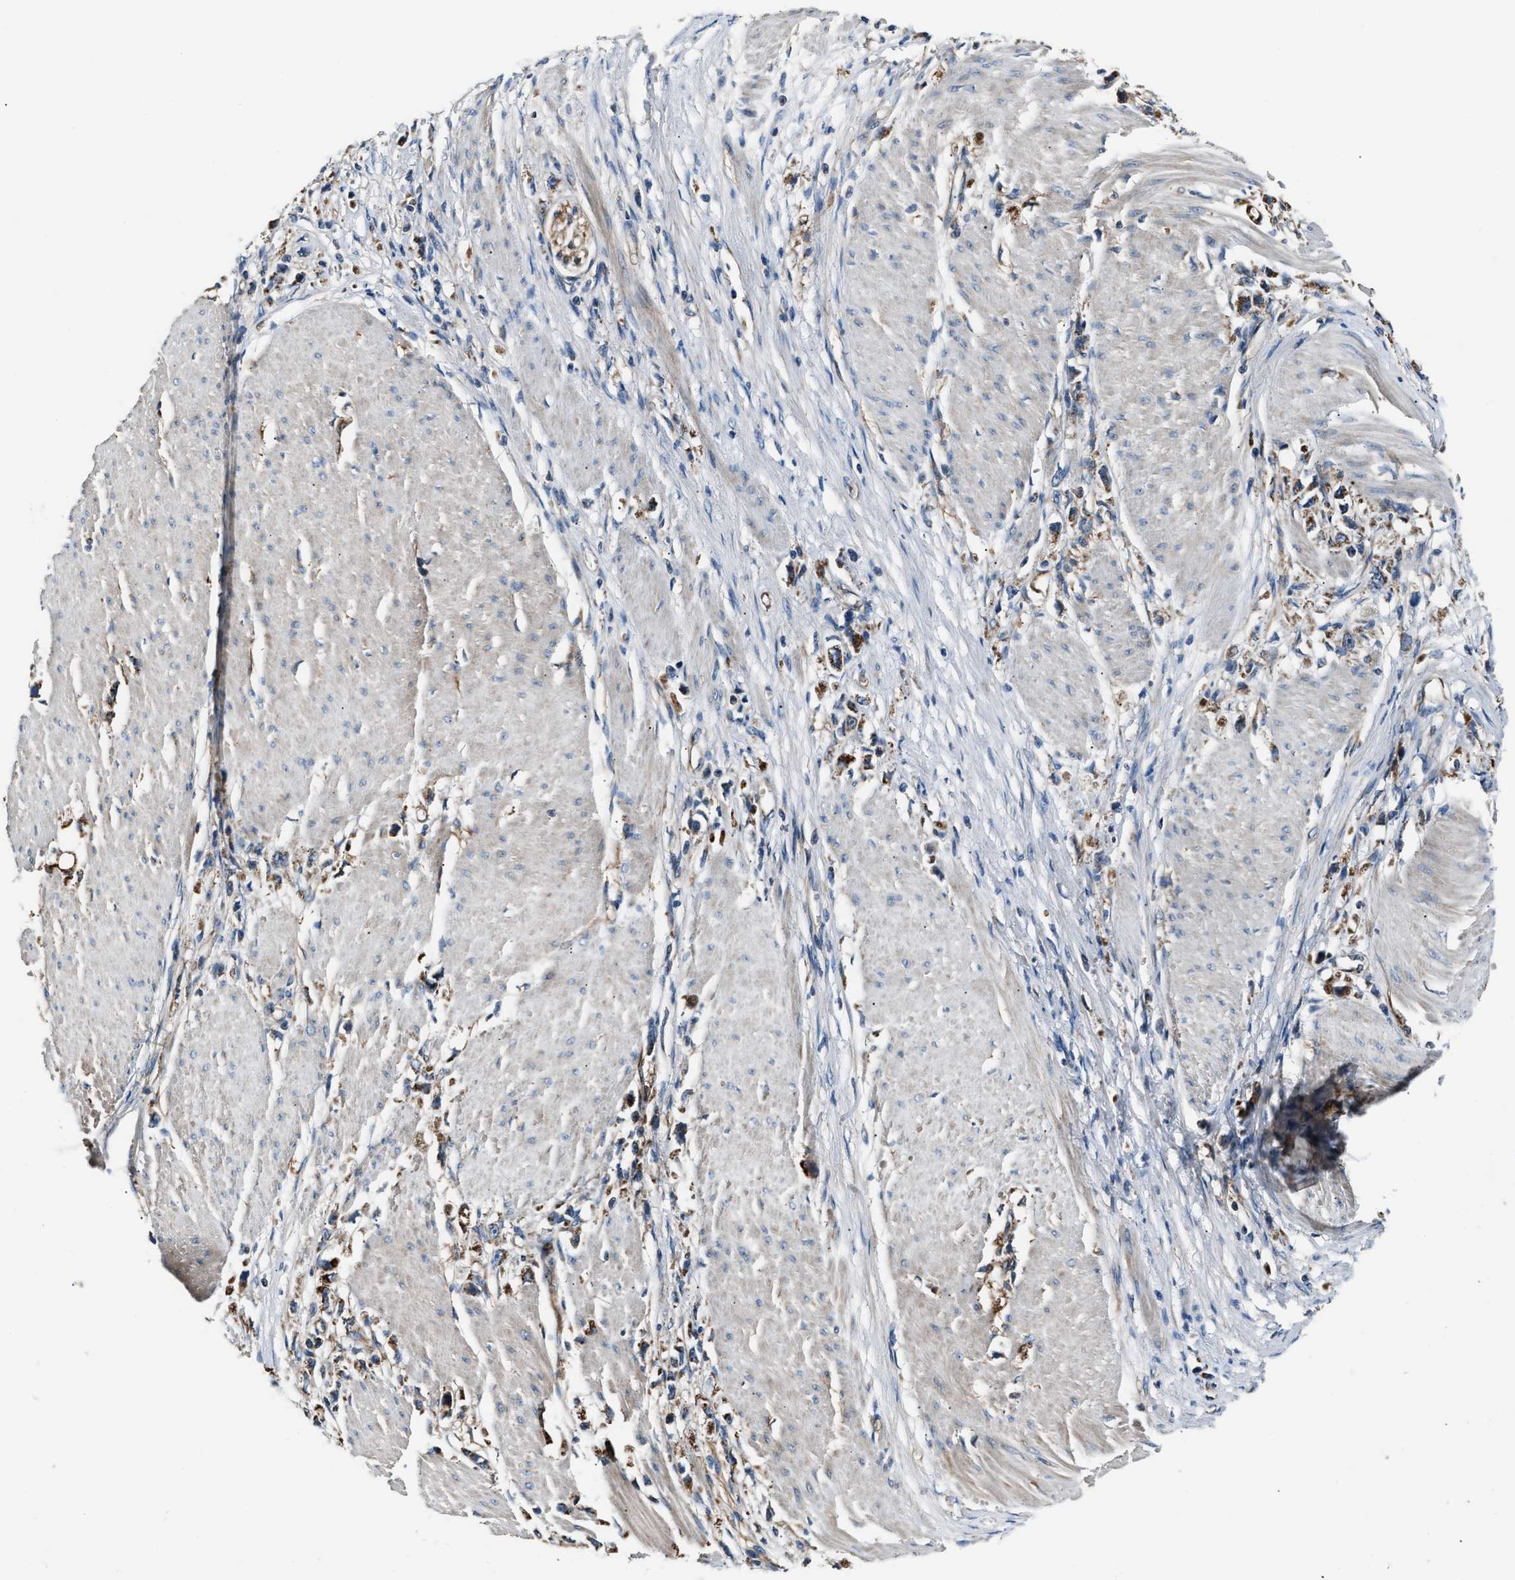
{"staining": {"intensity": "weak", "quantity": ">75%", "location": "cytoplasmic/membranous"}, "tissue": "stomach cancer", "cell_type": "Tumor cells", "image_type": "cancer", "snomed": [{"axis": "morphology", "description": "Adenocarcinoma, NOS"}, {"axis": "topography", "description": "Stomach"}], "caption": "Tumor cells demonstrate weak cytoplasmic/membranous expression in about >75% of cells in stomach adenocarcinoma. (Stains: DAB (3,3'-diaminobenzidine) in brown, nuclei in blue, Microscopy: brightfield microscopy at high magnification).", "gene": "GGCT", "patient": {"sex": "female", "age": 59}}